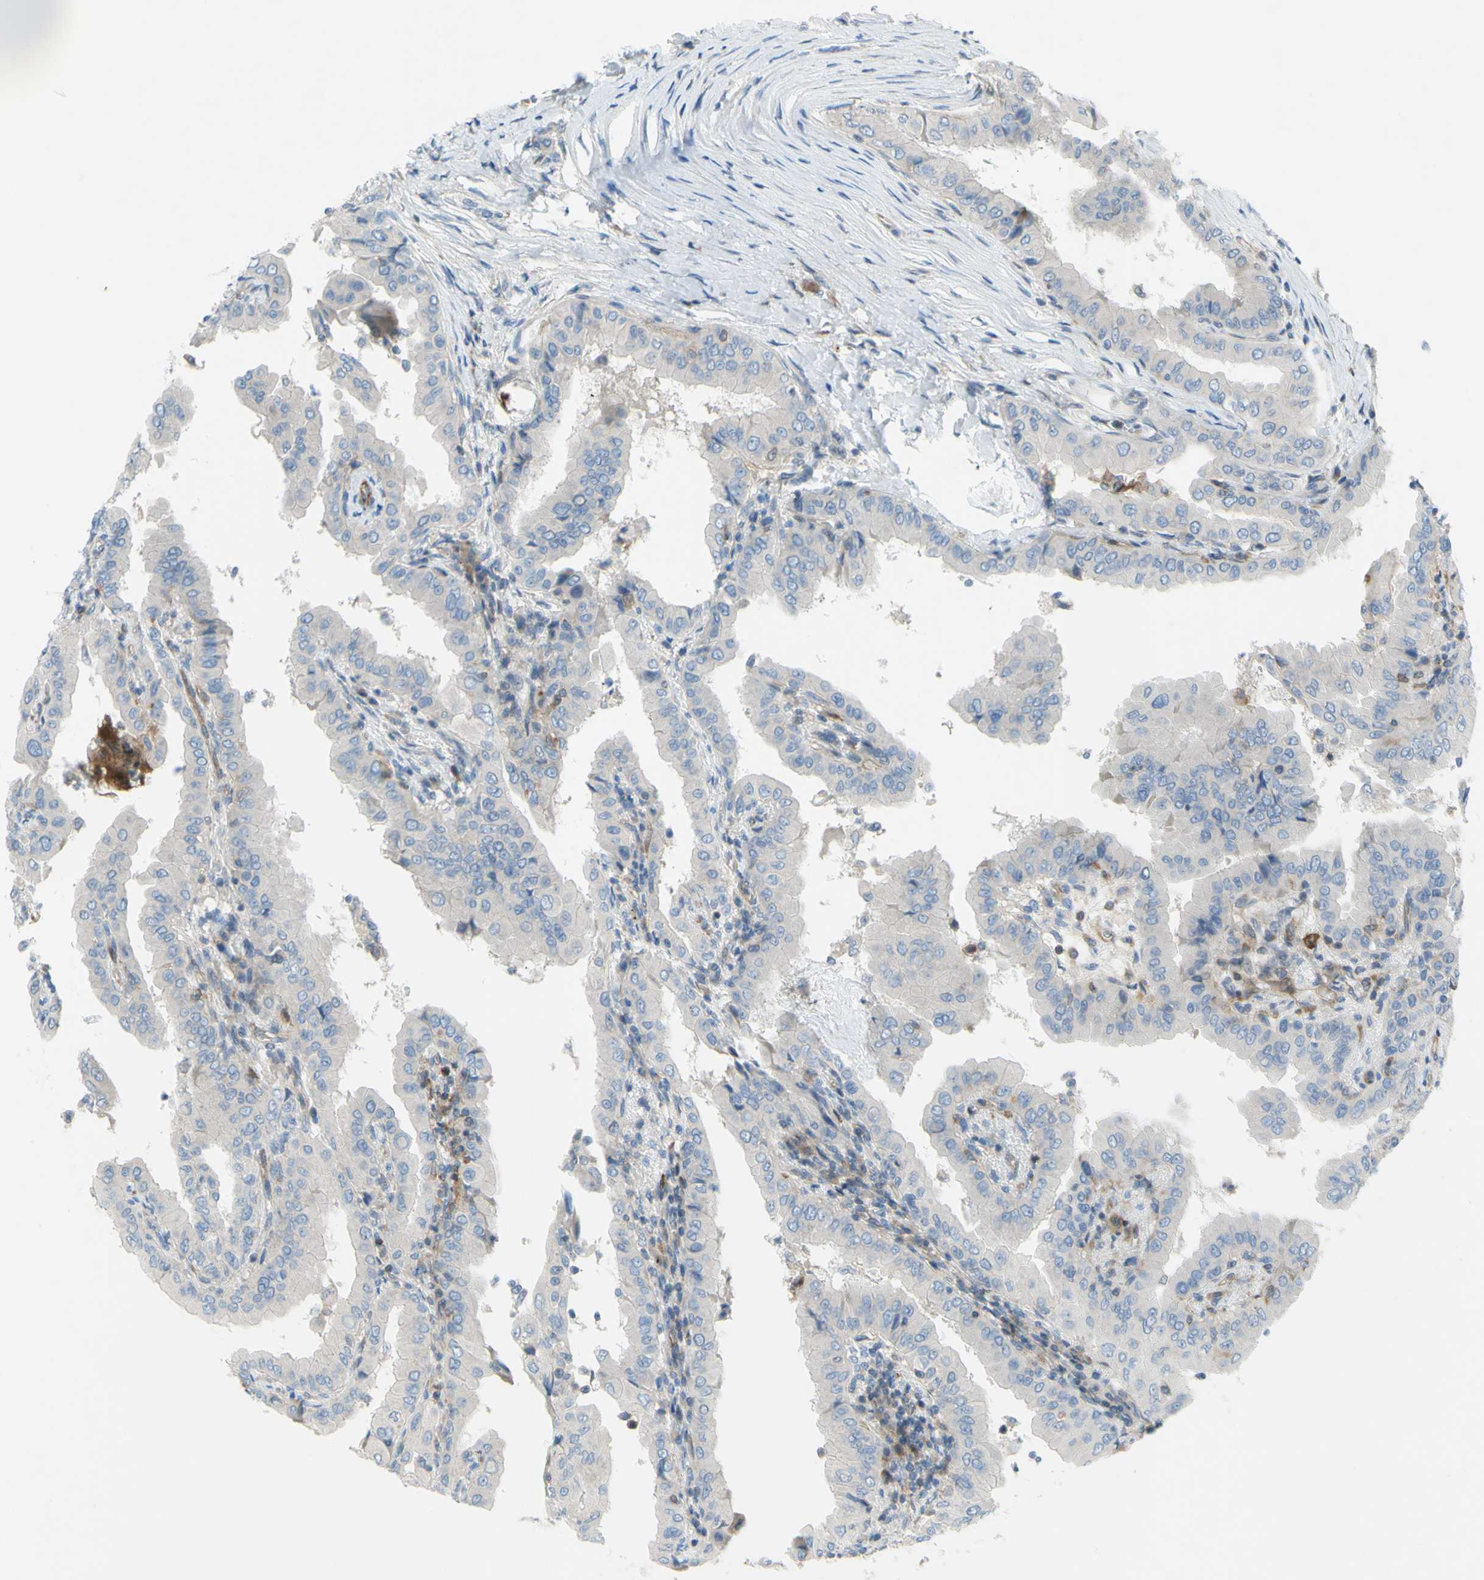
{"staining": {"intensity": "negative", "quantity": "none", "location": "none"}, "tissue": "thyroid cancer", "cell_type": "Tumor cells", "image_type": "cancer", "snomed": [{"axis": "morphology", "description": "Papillary adenocarcinoma, NOS"}, {"axis": "topography", "description": "Thyroid gland"}], "caption": "Tumor cells show no significant protein positivity in thyroid papillary adenocarcinoma. Nuclei are stained in blue.", "gene": "PAK2", "patient": {"sex": "male", "age": 33}}